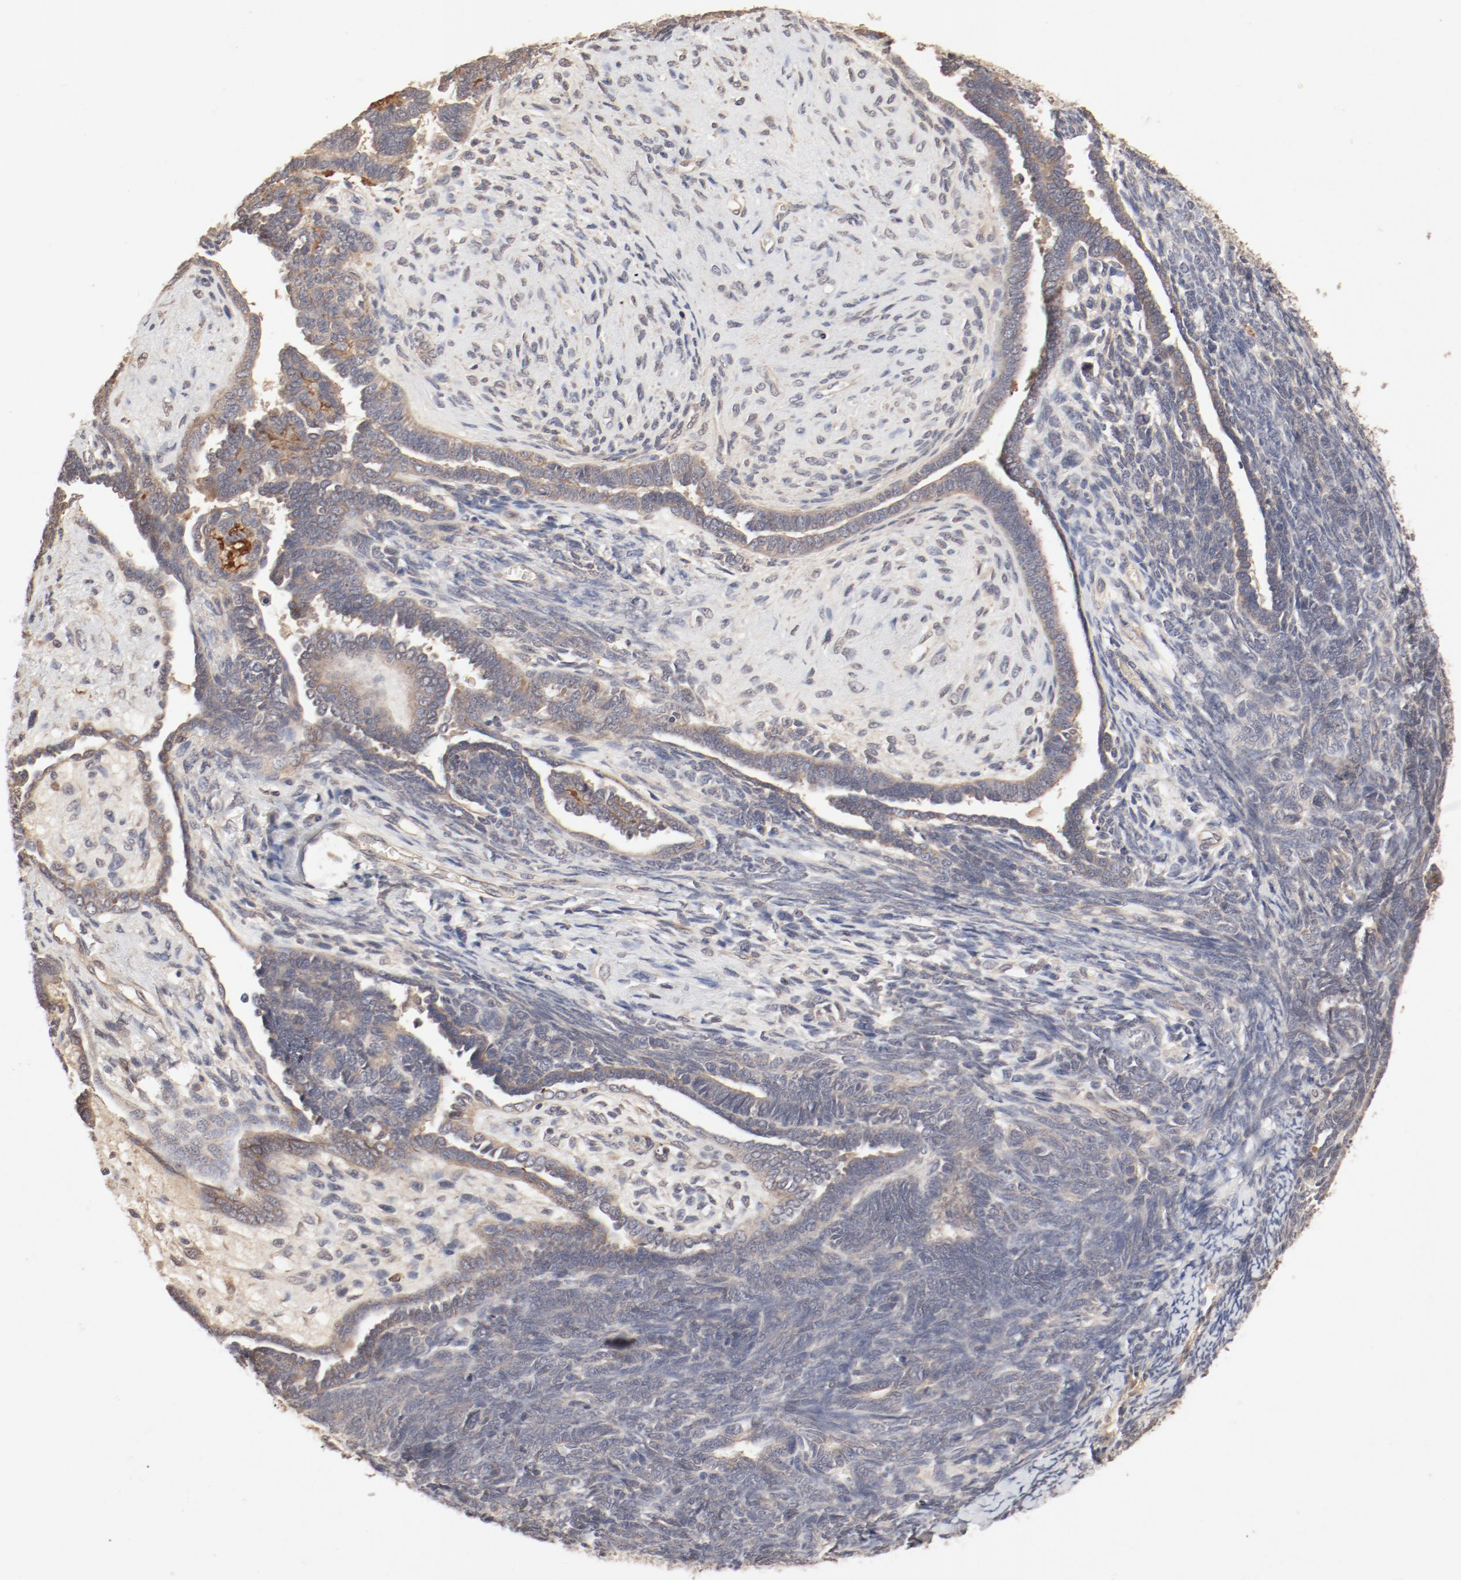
{"staining": {"intensity": "weak", "quantity": "25%-75%", "location": "cytoplasmic/membranous"}, "tissue": "endometrial cancer", "cell_type": "Tumor cells", "image_type": "cancer", "snomed": [{"axis": "morphology", "description": "Neoplasm, malignant, NOS"}, {"axis": "topography", "description": "Endometrium"}], "caption": "Endometrial malignant neoplasm tissue reveals weak cytoplasmic/membranous expression in about 25%-75% of tumor cells", "gene": "IL3RA", "patient": {"sex": "female", "age": 74}}